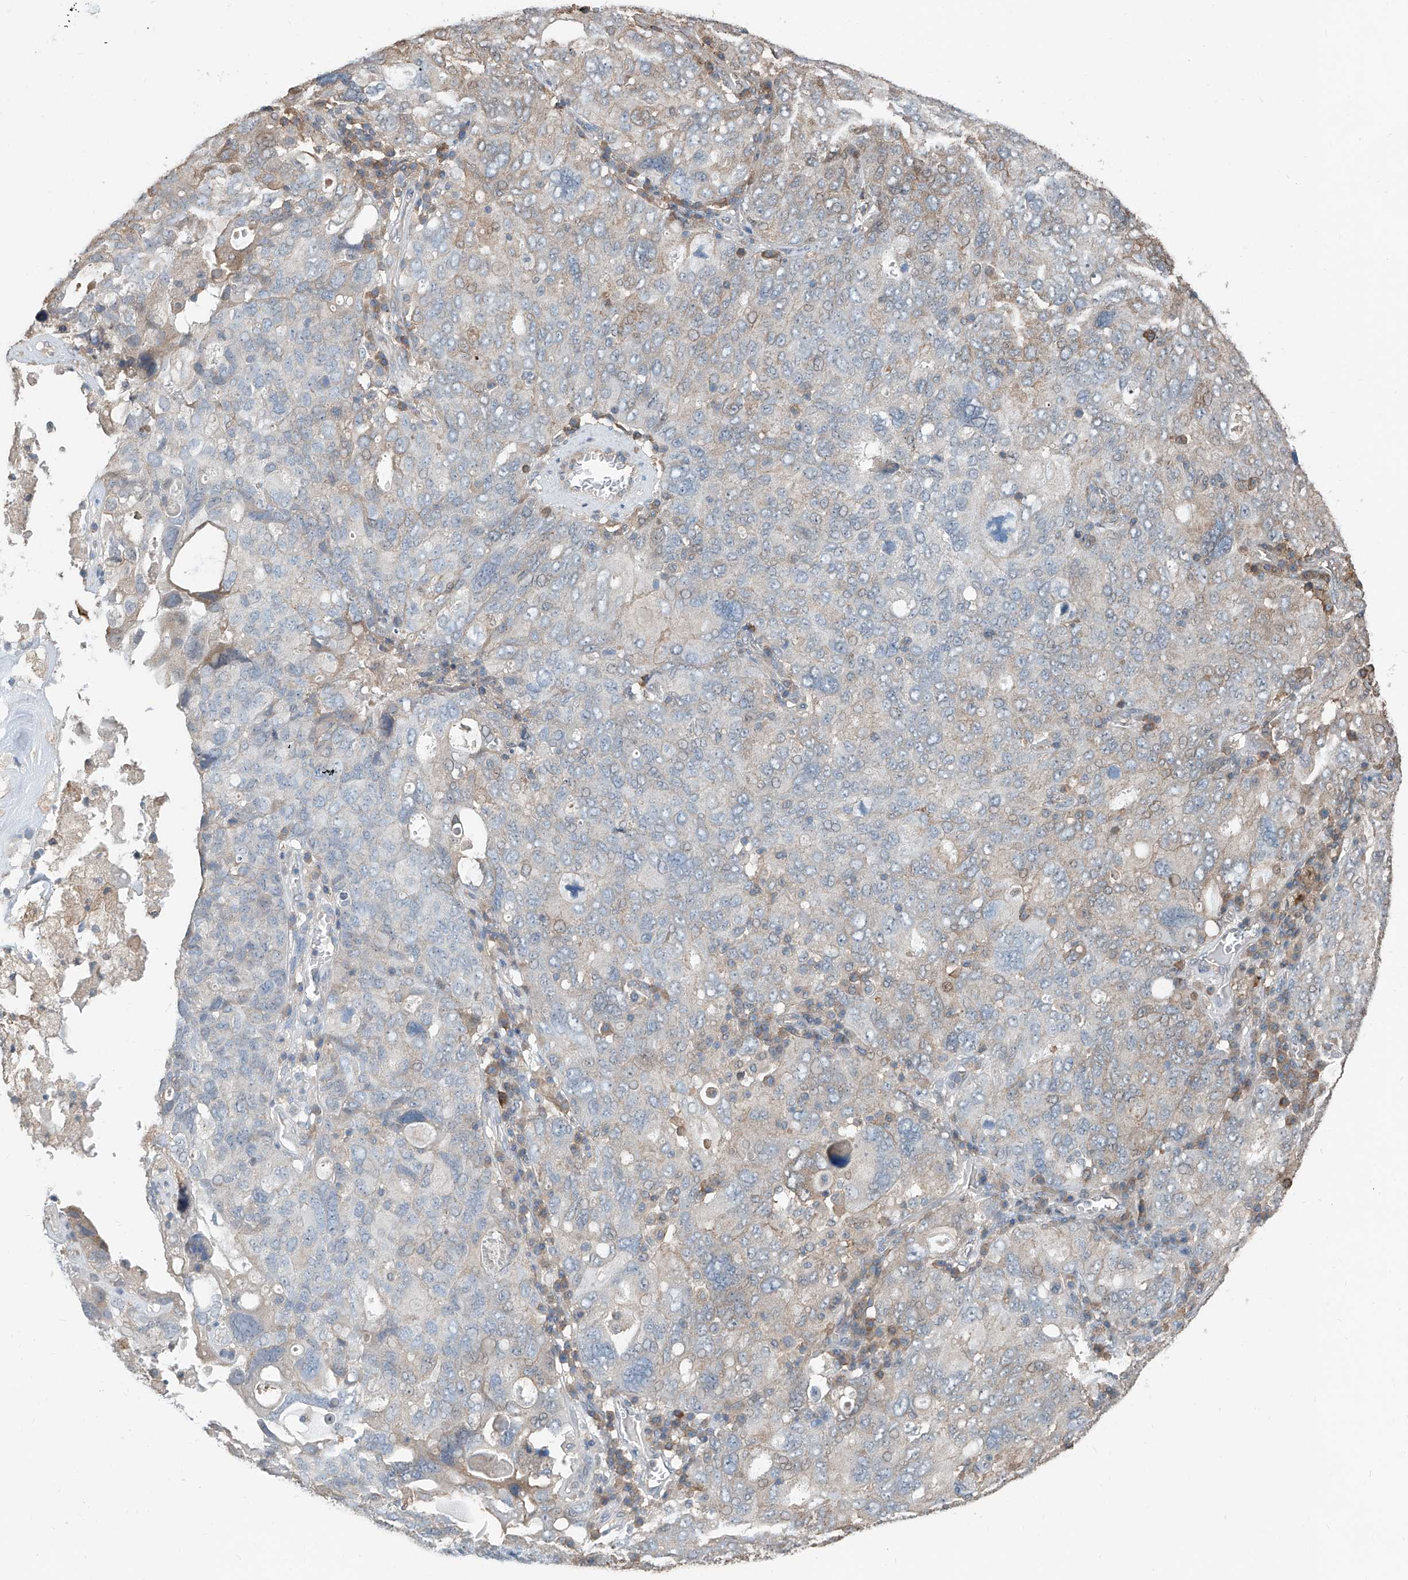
{"staining": {"intensity": "weak", "quantity": "<25%", "location": "cytoplasmic/membranous"}, "tissue": "ovarian cancer", "cell_type": "Tumor cells", "image_type": "cancer", "snomed": [{"axis": "morphology", "description": "Carcinoma, endometroid"}, {"axis": "topography", "description": "Ovary"}], "caption": "This is an immunohistochemistry photomicrograph of human ovarian cancer. There is no staining in tumor cells.", "gene": "KCNK10", "patient": {"sex": "female", "age": 62}}